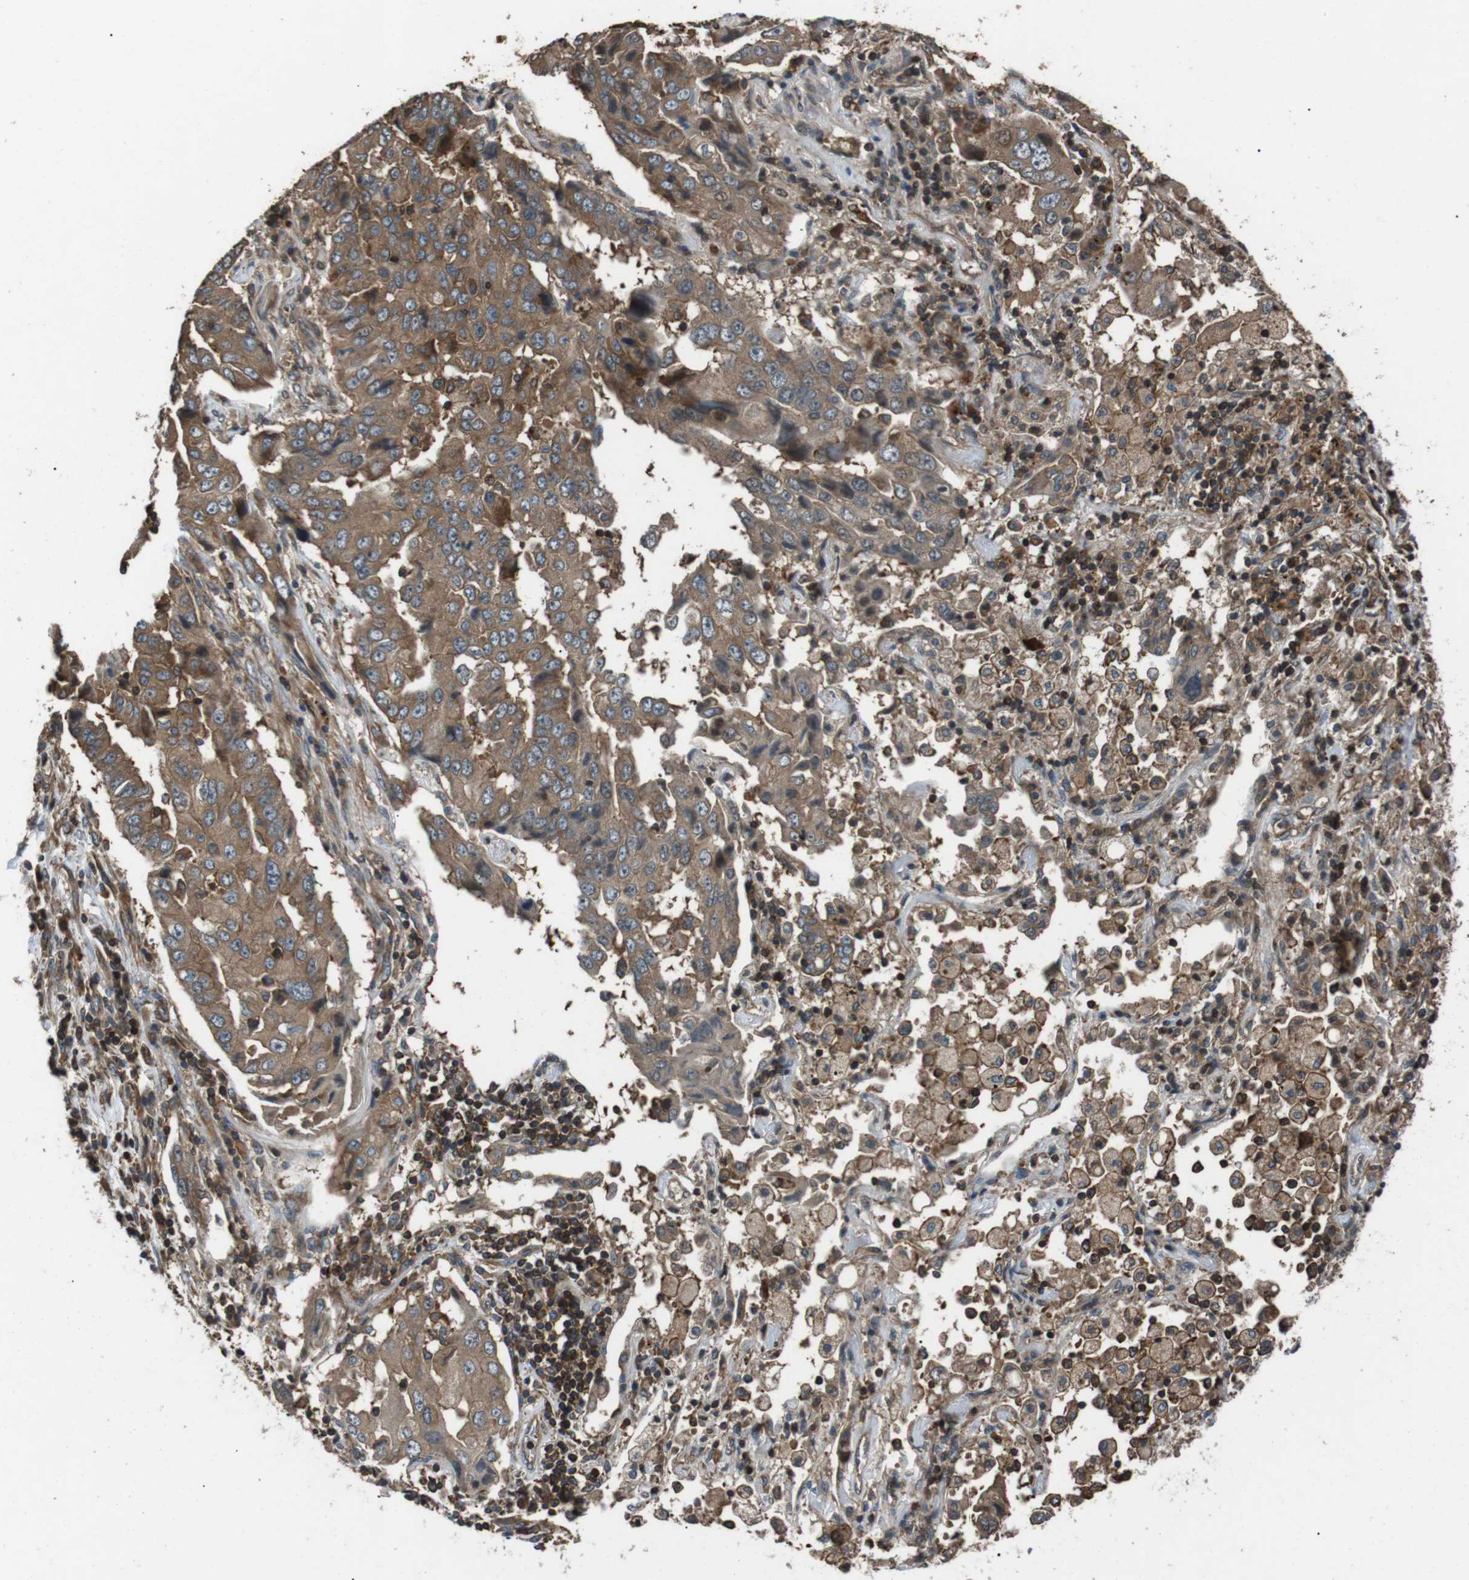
{"staining": {"intensity": "moderate", "quantity": ">75%", "location": "cytoplasmic/membranous"}, "tissue": "lung cancer", "cell_type": "Tumor cells", "image_type": "cancer", "snomed": [{"axis": "morphology", "description": "Adenocarcinoma, NOS"}, {"axis": "topography", "description": "Lung"}], "caption": "Lung cancer tissue reveals moderate cytoplasmic/membranous positivity in approximately >75% of tumor cells", "gene": "GPR161", "patient": {"sex": "female", "age": 65}}